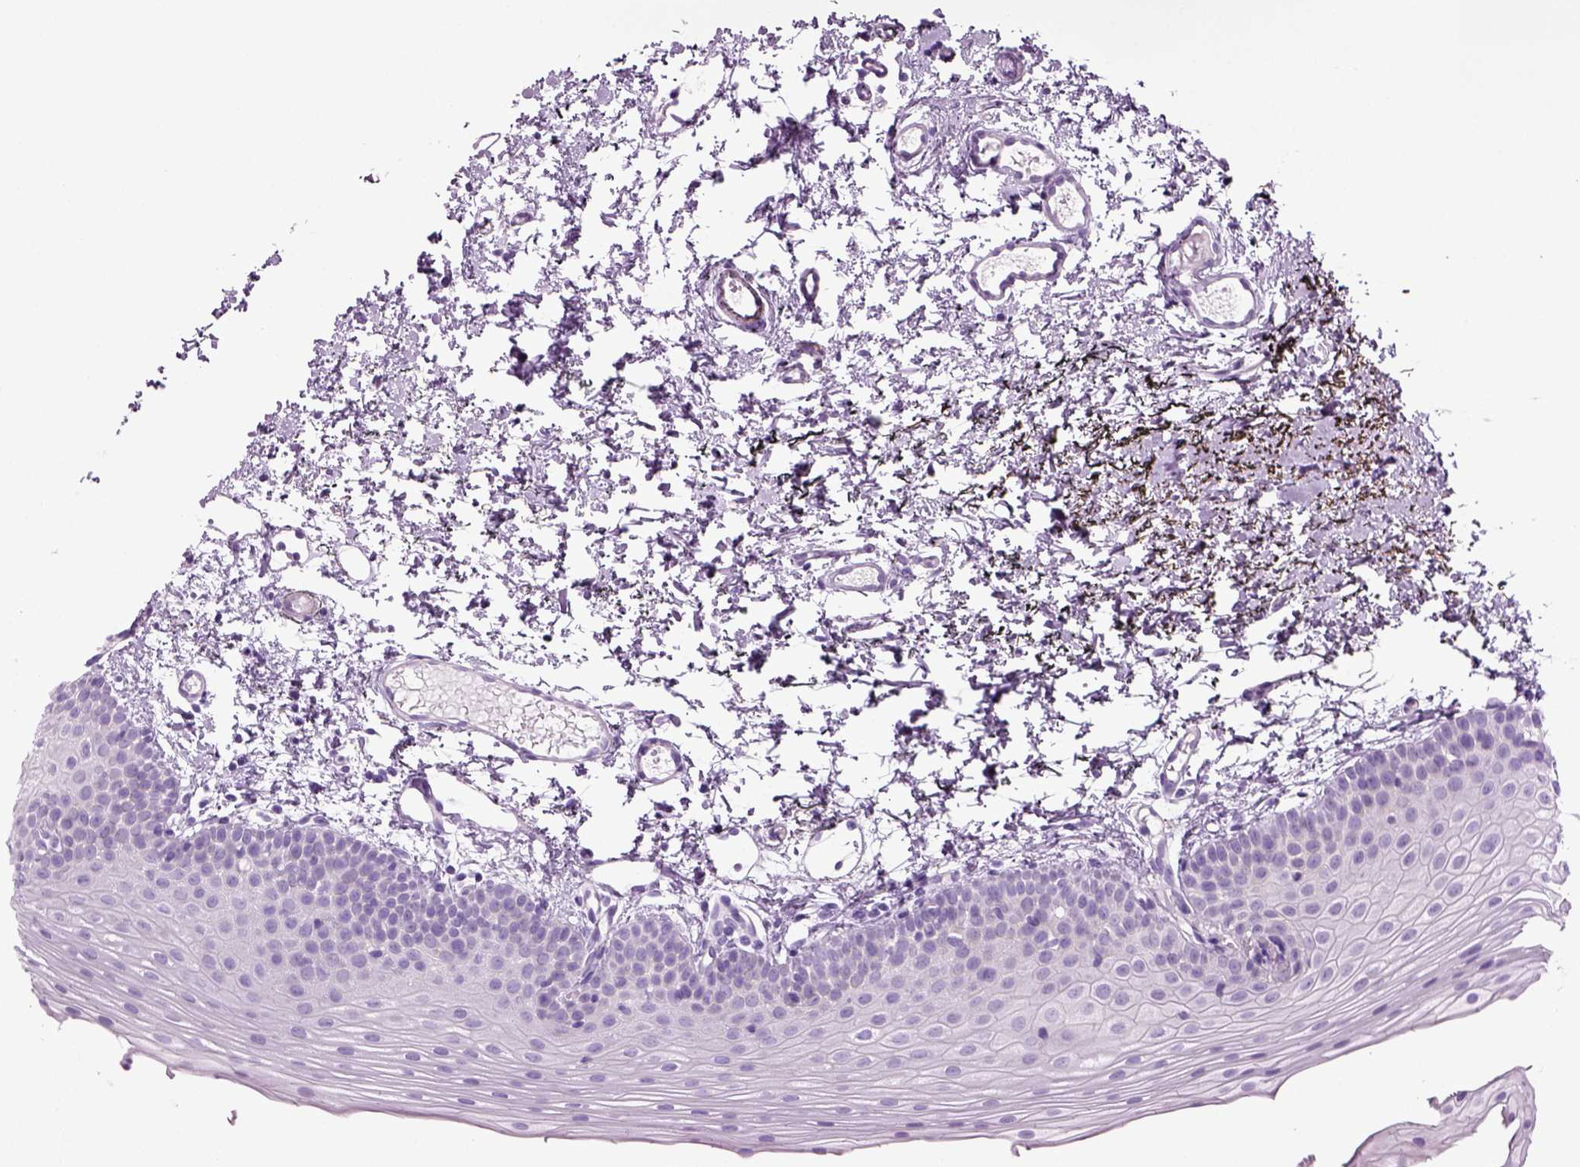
{"staining": {"intensity": "negative", "quantity": "none", "location": "none"}, "tissue": "oral mucosa", "cell_type": "Squamous epithelial cells", "image_type": "normal", "snomed": [{"axis": "morphology", "description": "Normal tissue, NOS"}, {"axis": "topography", "description": "Oral tissue"}], "caption": "Squamous epithelial cells are negative for brown protein staining in unremarkable oral mucosa. (Immunohistochemistry (ihc), brightfield microscopy, high magnification).", "gene": "CD109", "patient": {"sex": "female", "age": 57}}